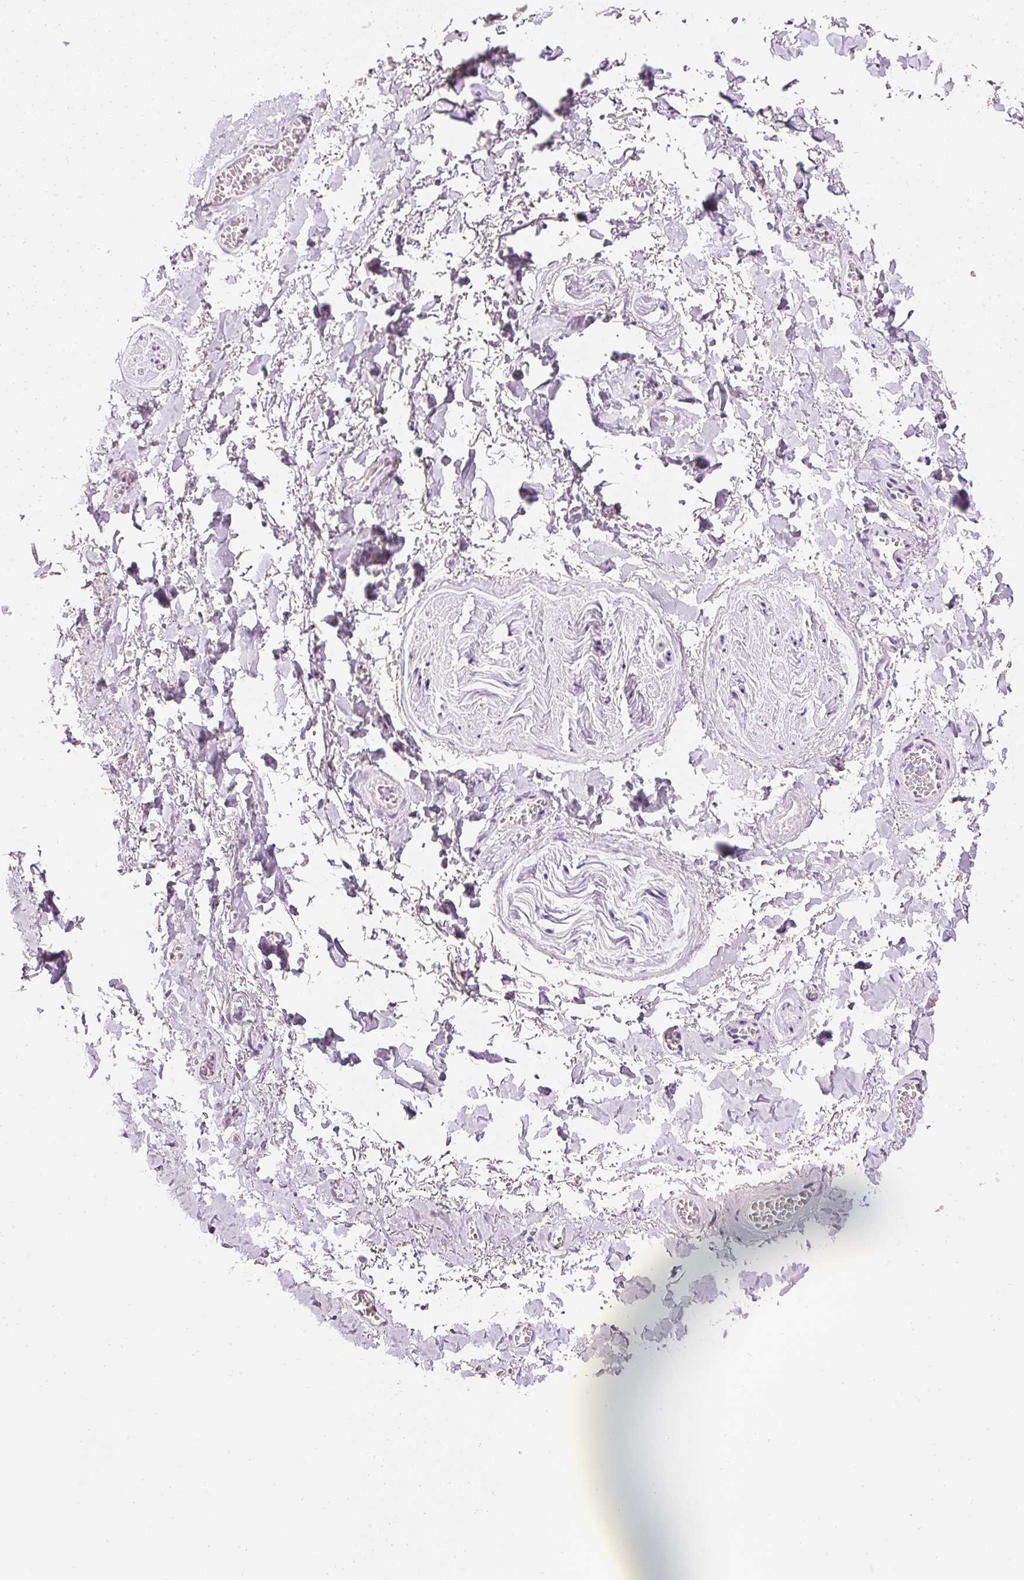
{"staining": {"intensity": "negative", "quantity": "none", "location": "none"}, "tissue": "adipose tissue", "cell_type": "Adipocytes", "image_type": "normal", "snomed": [{"axis": "morphology", "description": "Normal tissue, NOS"}, {"axis": "topography", "description": "Vulva"}, {"axis": "topography", "description": "Vagina"}, {"axis": "topography", "description": "Peripheral nerve tissue"}], "caption": "A micrograph of human adipose tissue is negative for staining in adipocytes. The staining is performed using DAB brown chromogen with nuclei counter-stained in using hematoxylin.", "gene": "ELAVL3", "patient": {"sex": "female", "age": 66}}